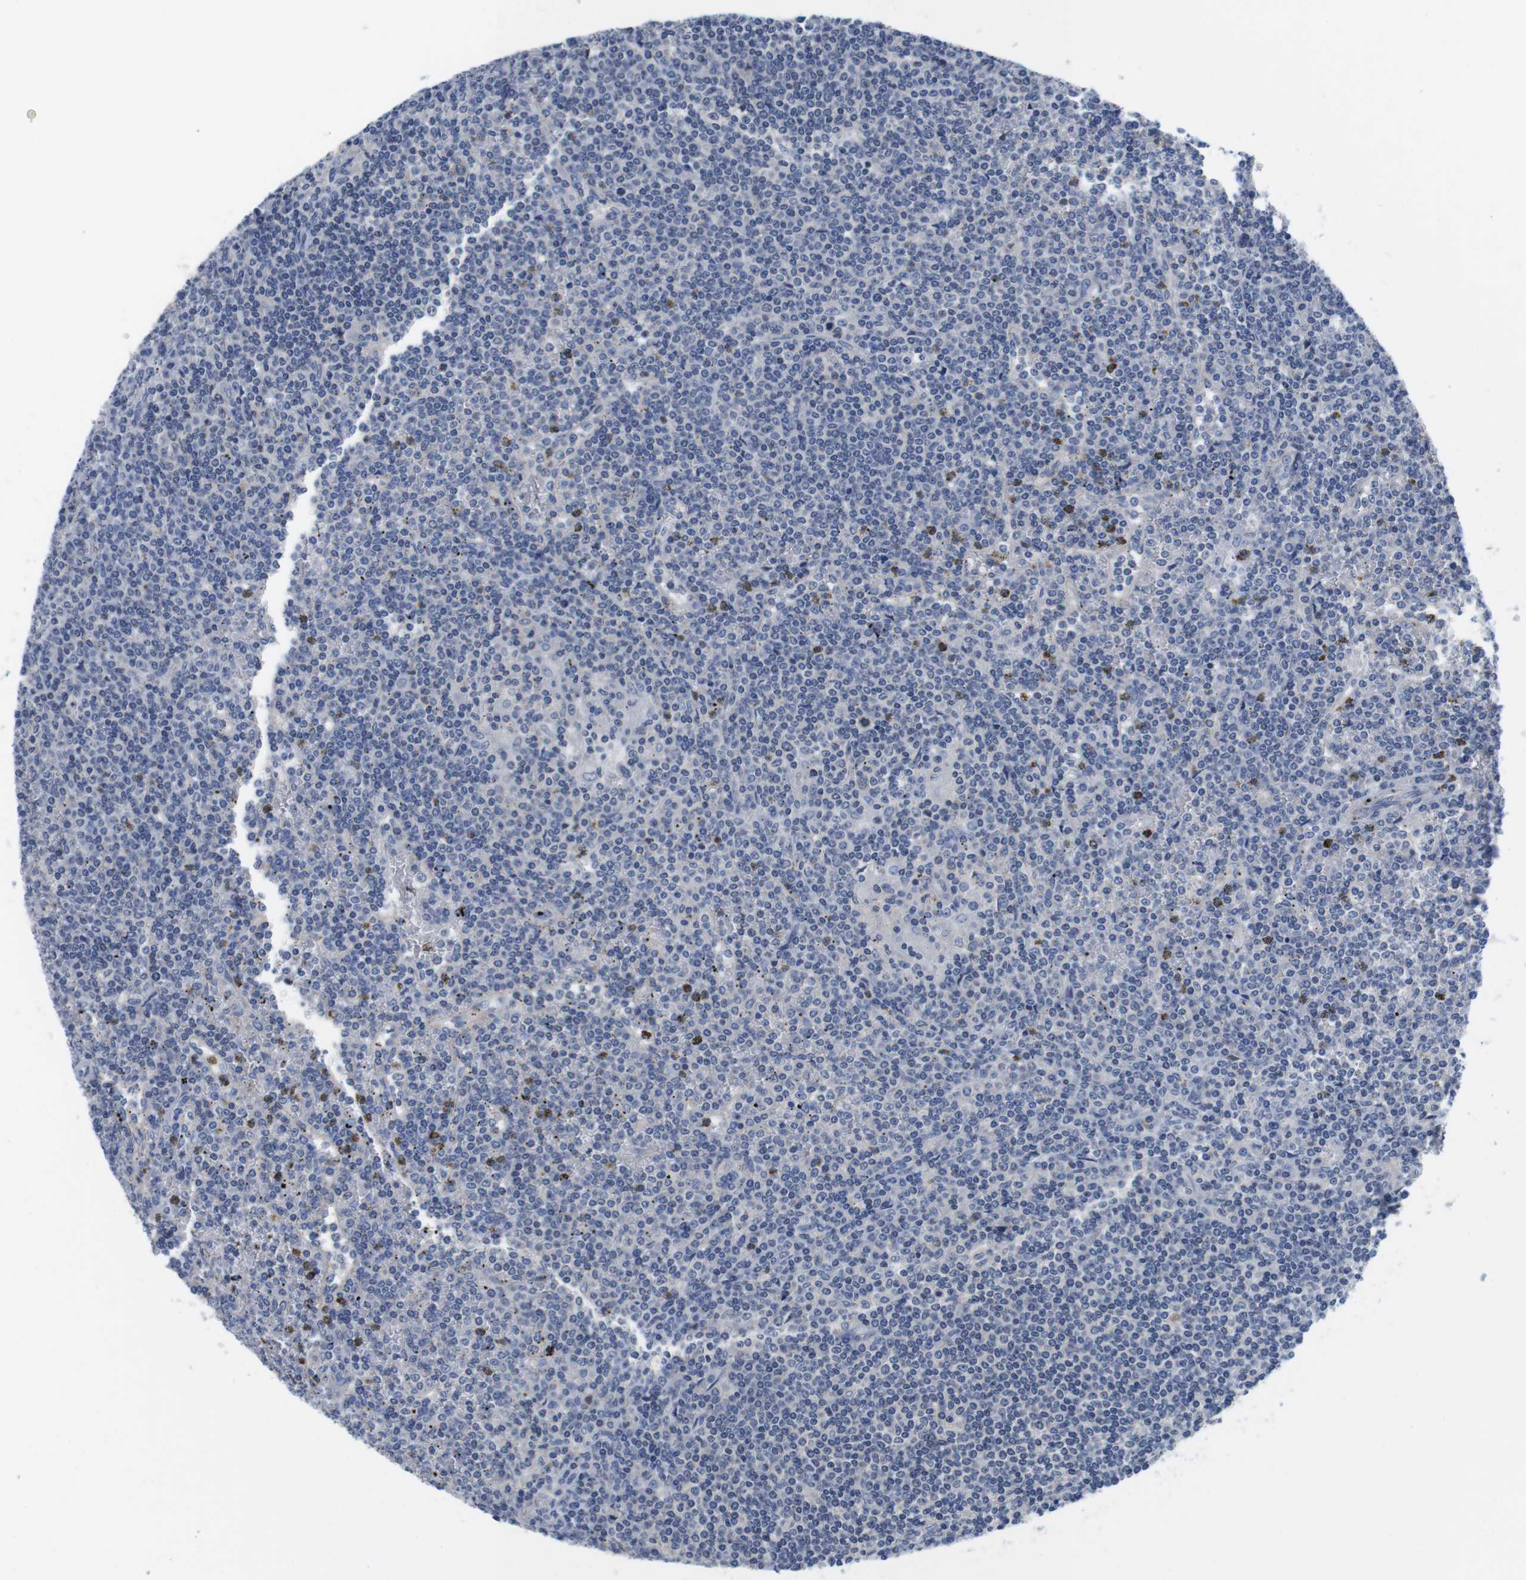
{"staining": {"intensity": "negative", "quantity": "none", "location": "none"}, "tissue": "lymphoma", "cell_type": "Tumor cells", "image_type": "cancer", "snomed": [{"axis": "morphology", "description": "Malignant lymphoma, non-Hodgkin's type, Low grade"}, {"axis": "topography", "description": "Spleen"}], "caption": "Histopathology image shows no significant protein staining in tumor cells of lymphoma. Nuclei are stained in blue.", "gene": "SCRIB", "patient": {"sex": "female", "age": 19}}